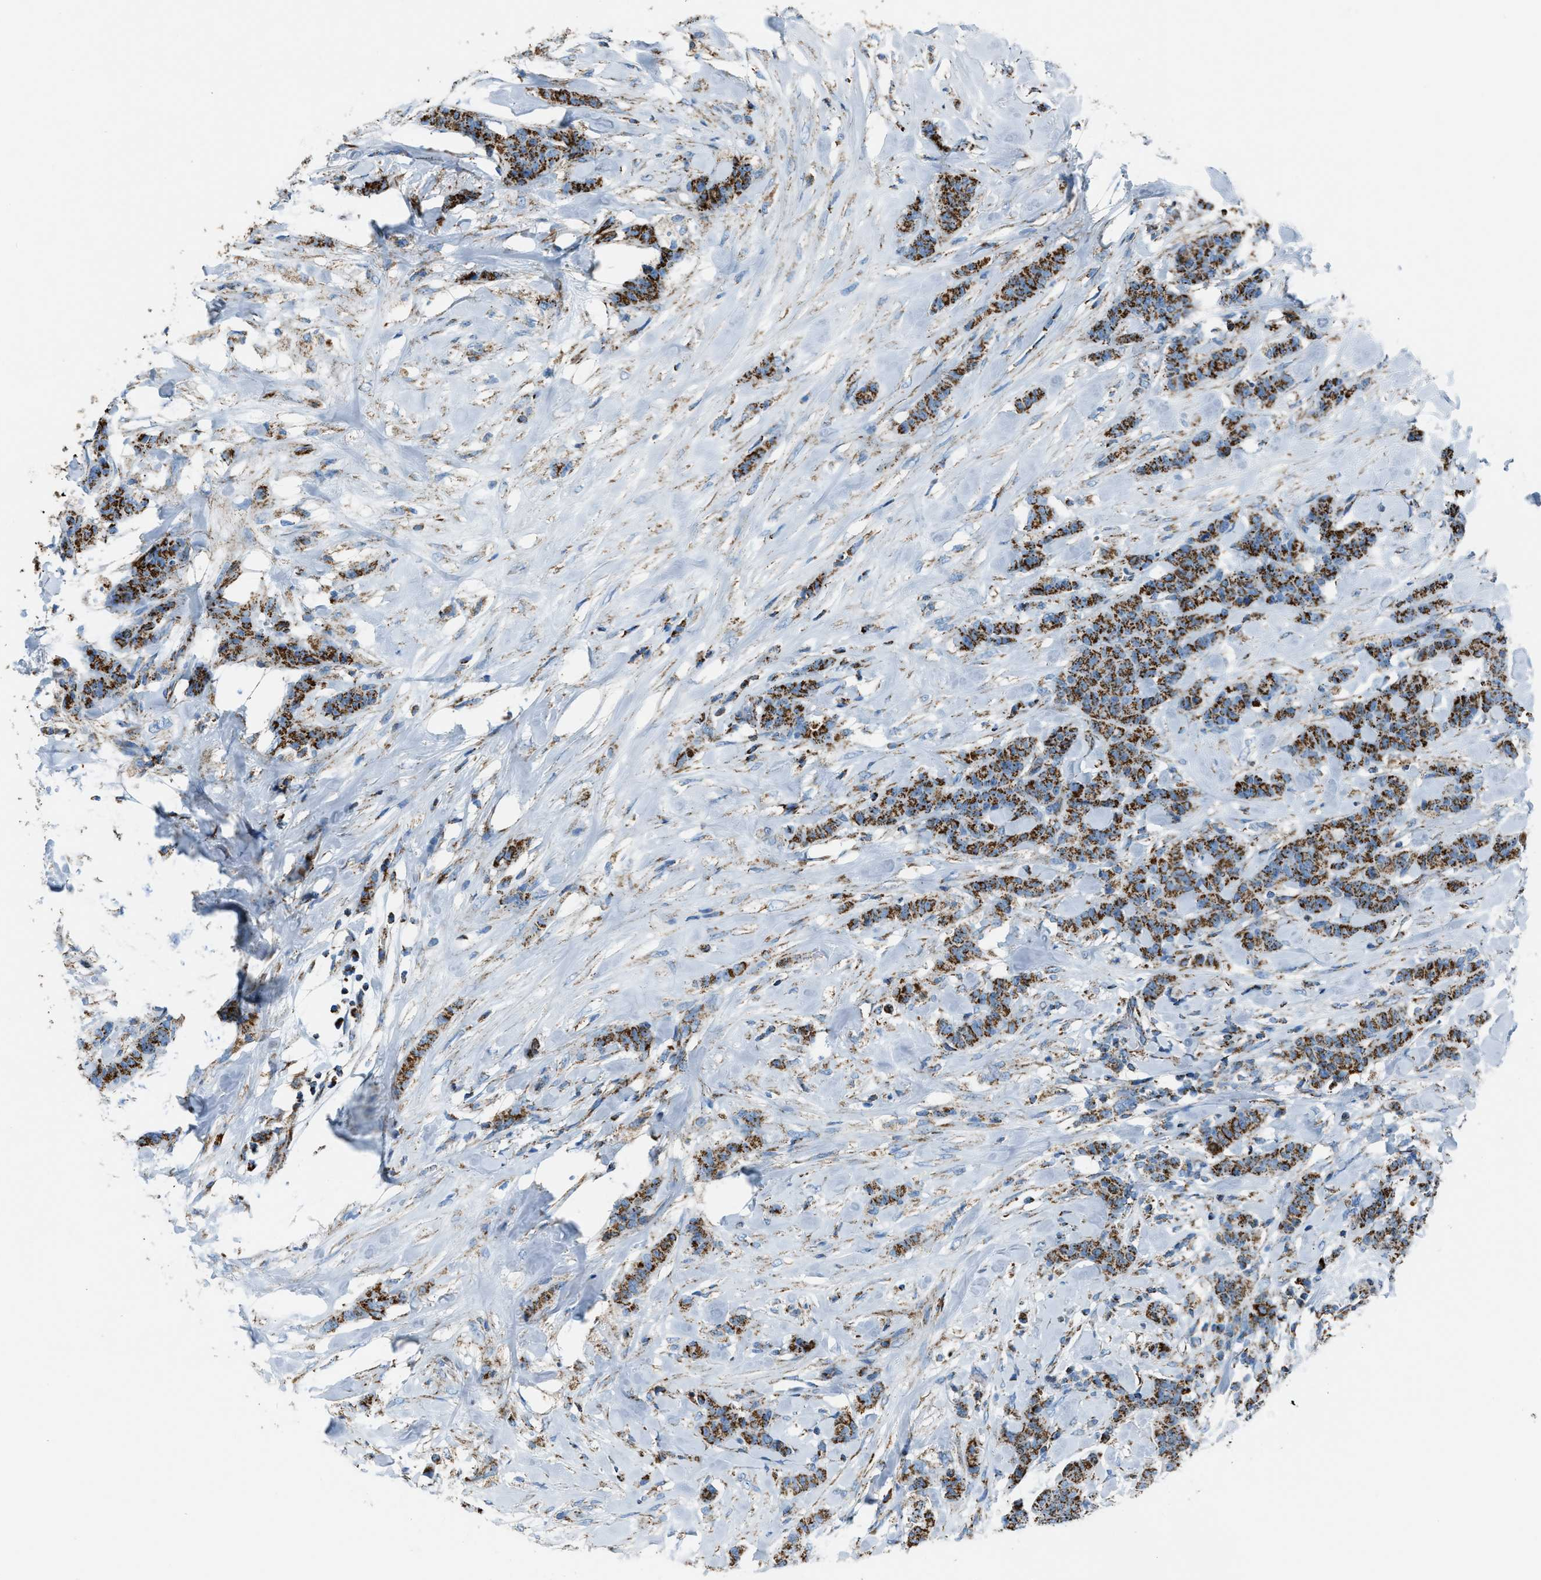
{"staining": {"intensity": "strong", "quantity": ">75%", "location": "cytoplasmic/membranous"}, "tissue": "breast cancer", "cell_type": "Tumor cells", "image_type": "cancer", "snomed": [{"axis": "morphology", "description": "Normal tissue, NOS"}, {"axis": "morphology", "description": "Duct carcinoma"}, {"axis": "topography", "description": "Breast"}], "caption": "Strong cytoplasmic/membranous expression for a protein is appreciated in approximately >75% of tumor cells of infiltrating ductal carcinoma (breast) using immunohistochemistry (IHC).", "gene": "MDH2", "patient": {"sex": "female", "age": 40}}